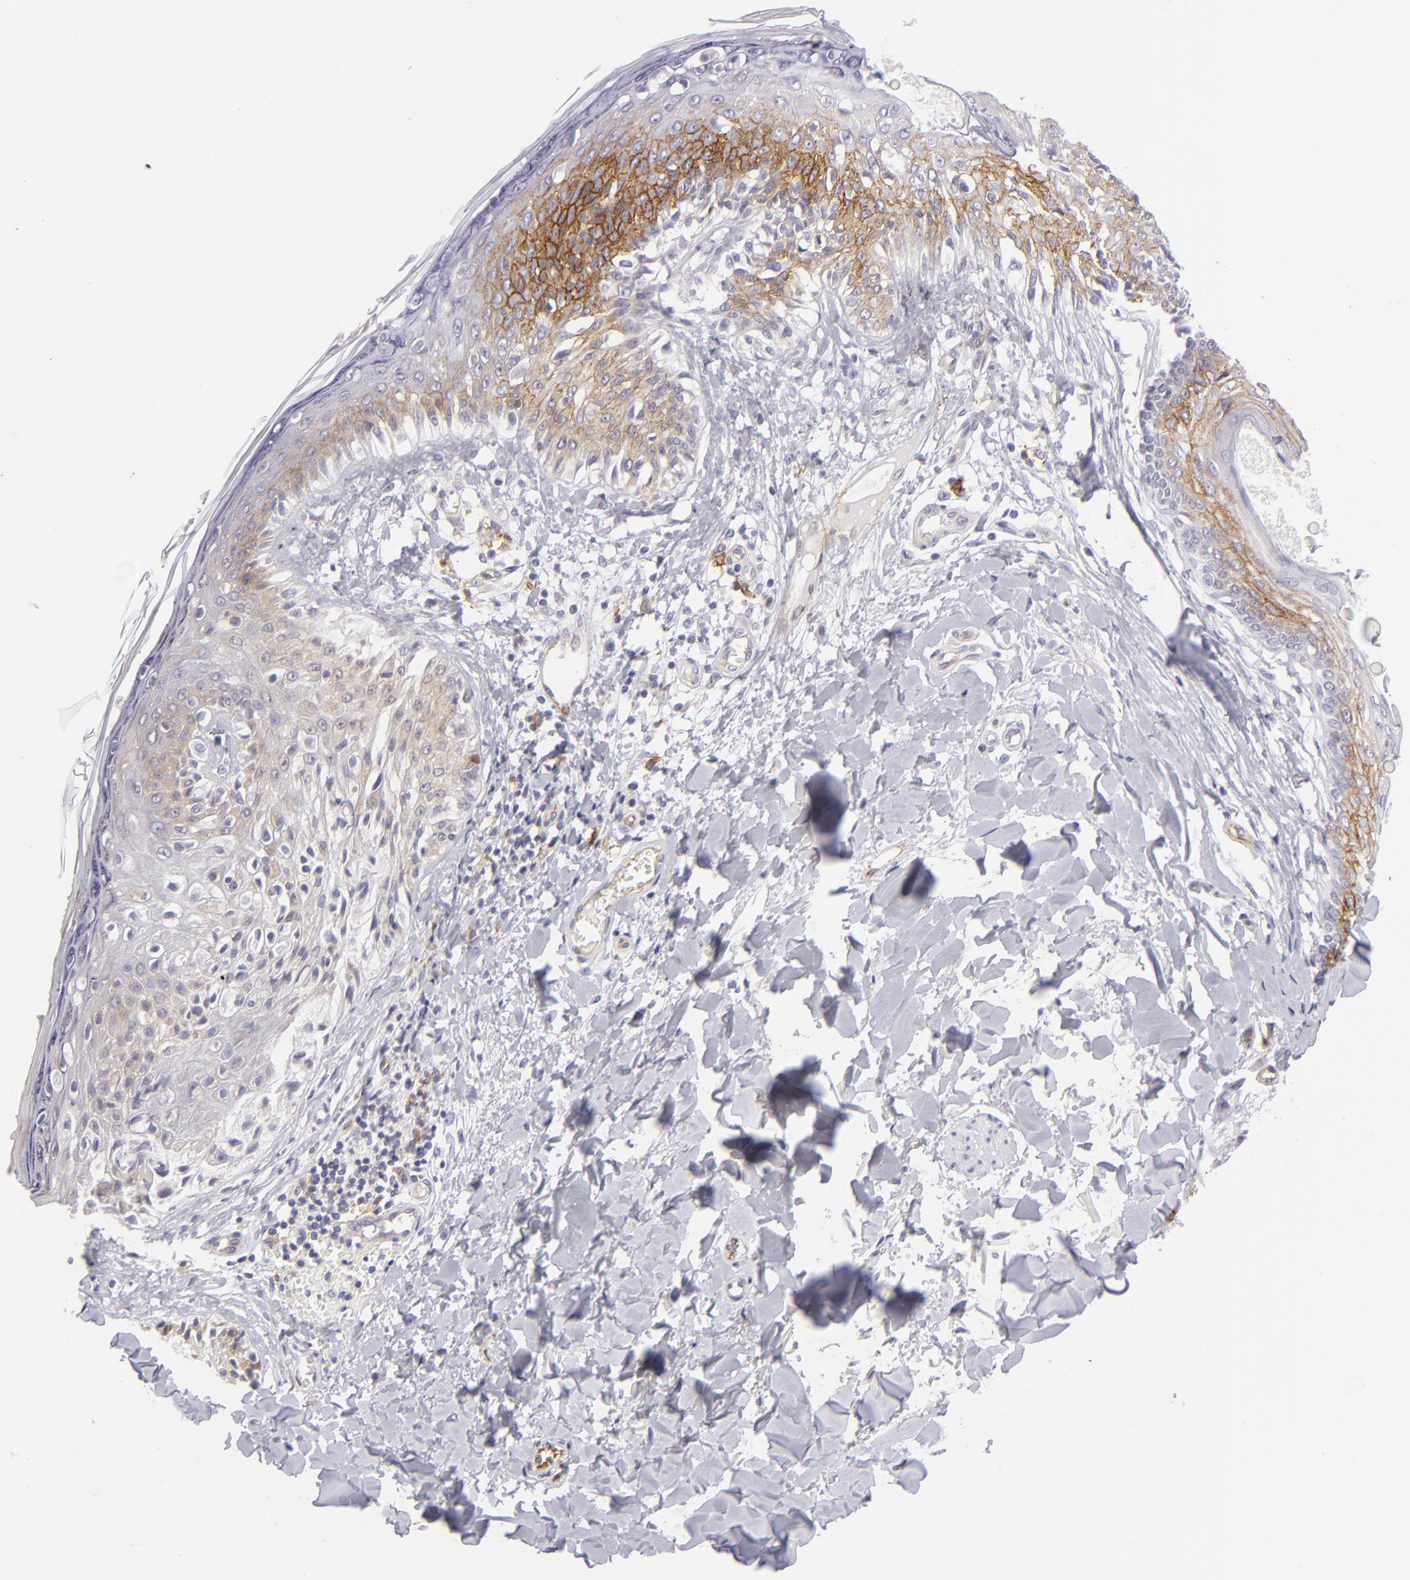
{"staining": {"intensity": "negative", "quantity": "none", "location": "none"}, "tissue": "melanoma", "cell_type": "Tumor cells", "image_type": "cancer", "snomed": [{"axis": "morphology", "description": "Malignant melanoma, NOS"}, {"axis": "topography", "description": "Skin"}], "caption": "This is an immunohistochemistry image of human malignant melanoma. There is no expression in tumor cells.", "gene": "THBD", "patient": {"sex": "female", "age": 82}}